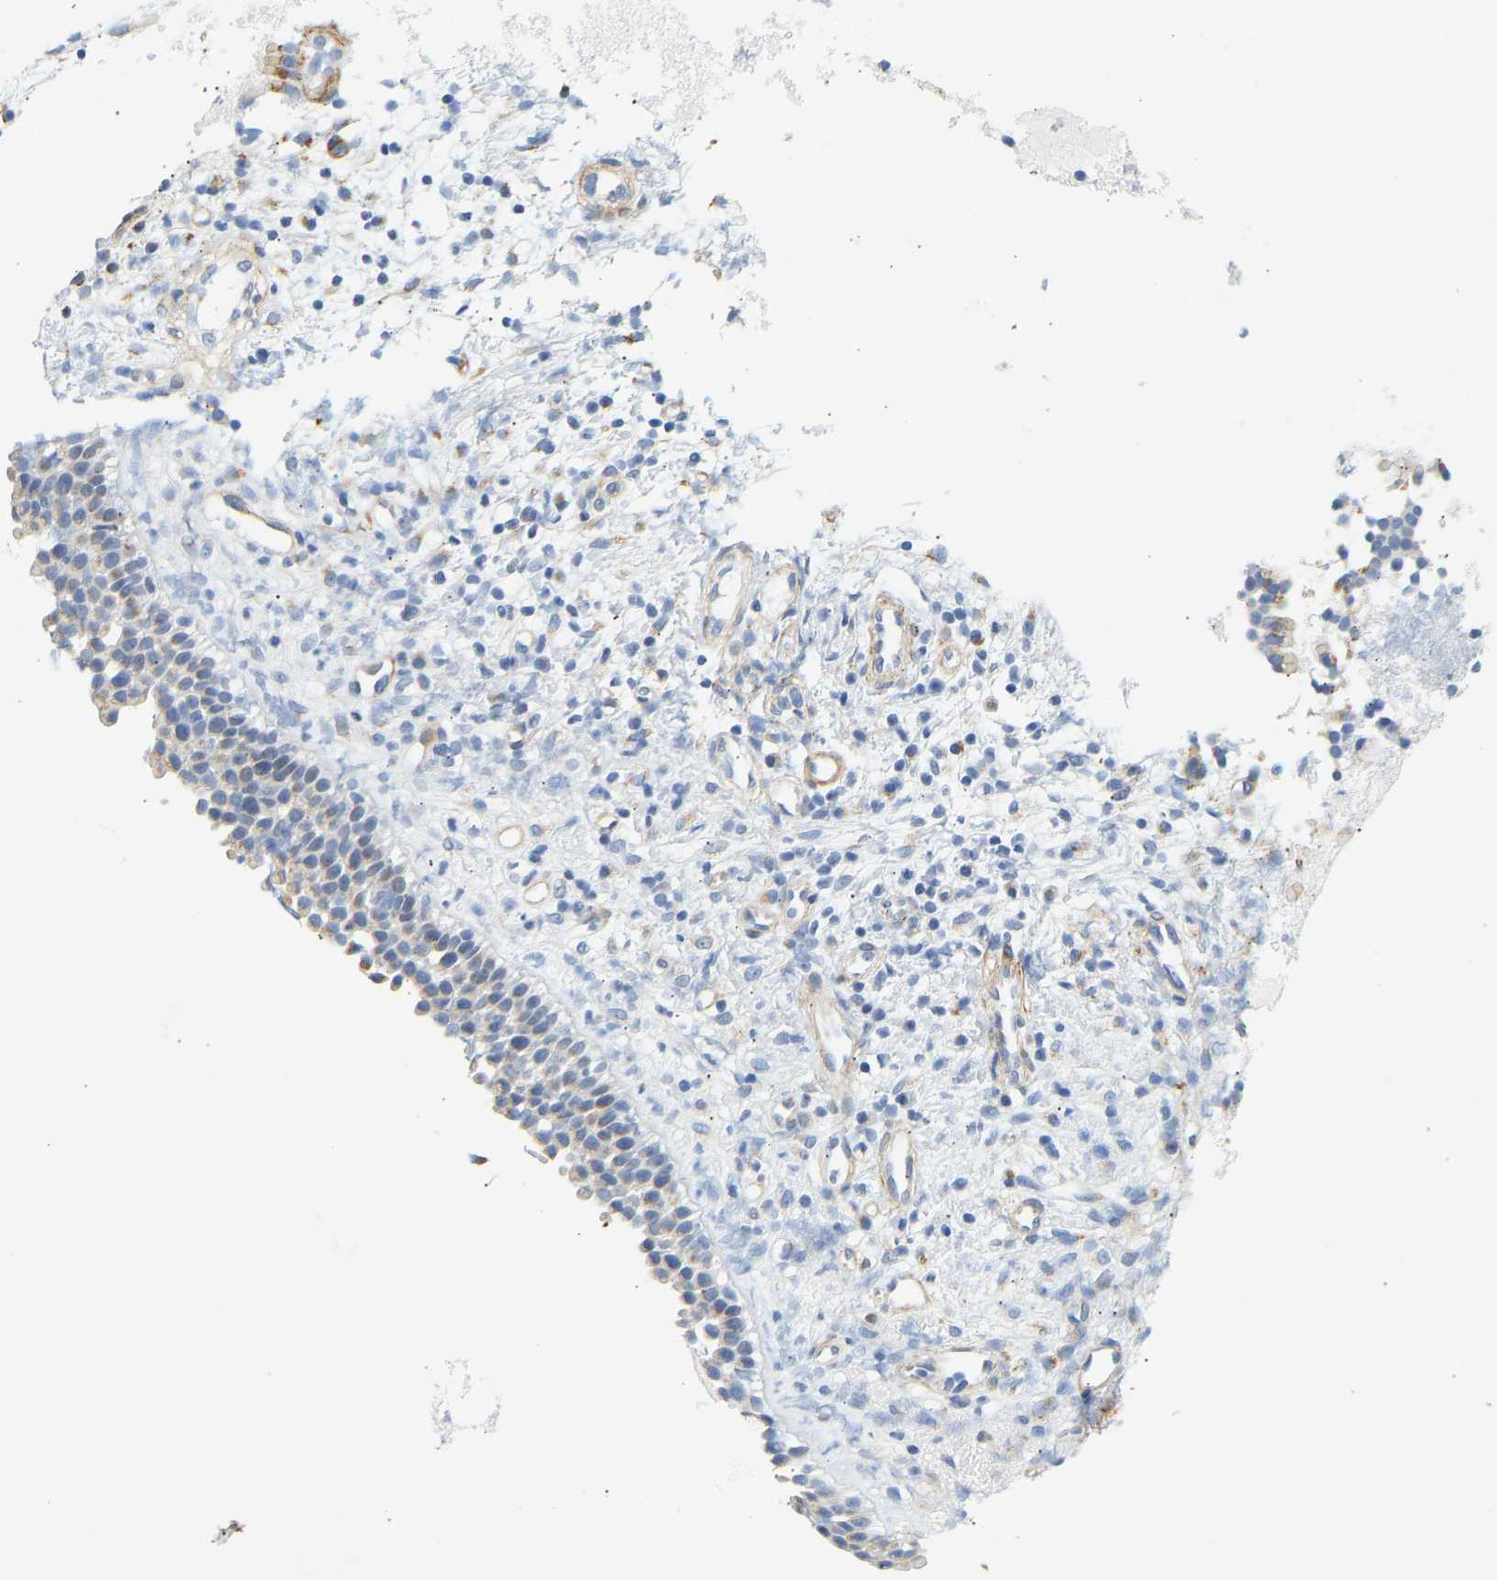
{"staining": {"intensity": "moderate", "quantity": "<25%", "location": "cytoplasmic/membranous"}, "tissue": "nasopharynx", "cell_type": "Respiratory epithelial cells", "image_type": "normal", "snomed": [{"axis": "morphology", "description": "Normal tissue, NOS"}, {"axis": "topography", "description": "Nasopharynx"}], "caption": "The immunohistochemical stain labels moderate cytoplasmic/membranous staining in respiratory epithelial cells of benign nasopharynx. (DAB (3,3'-diaminobenzidine) = brown stain, brightfield microscopy at high magnification).", "gene": "SLC30A7", "patient": {"sex": "male", "age": 21}}